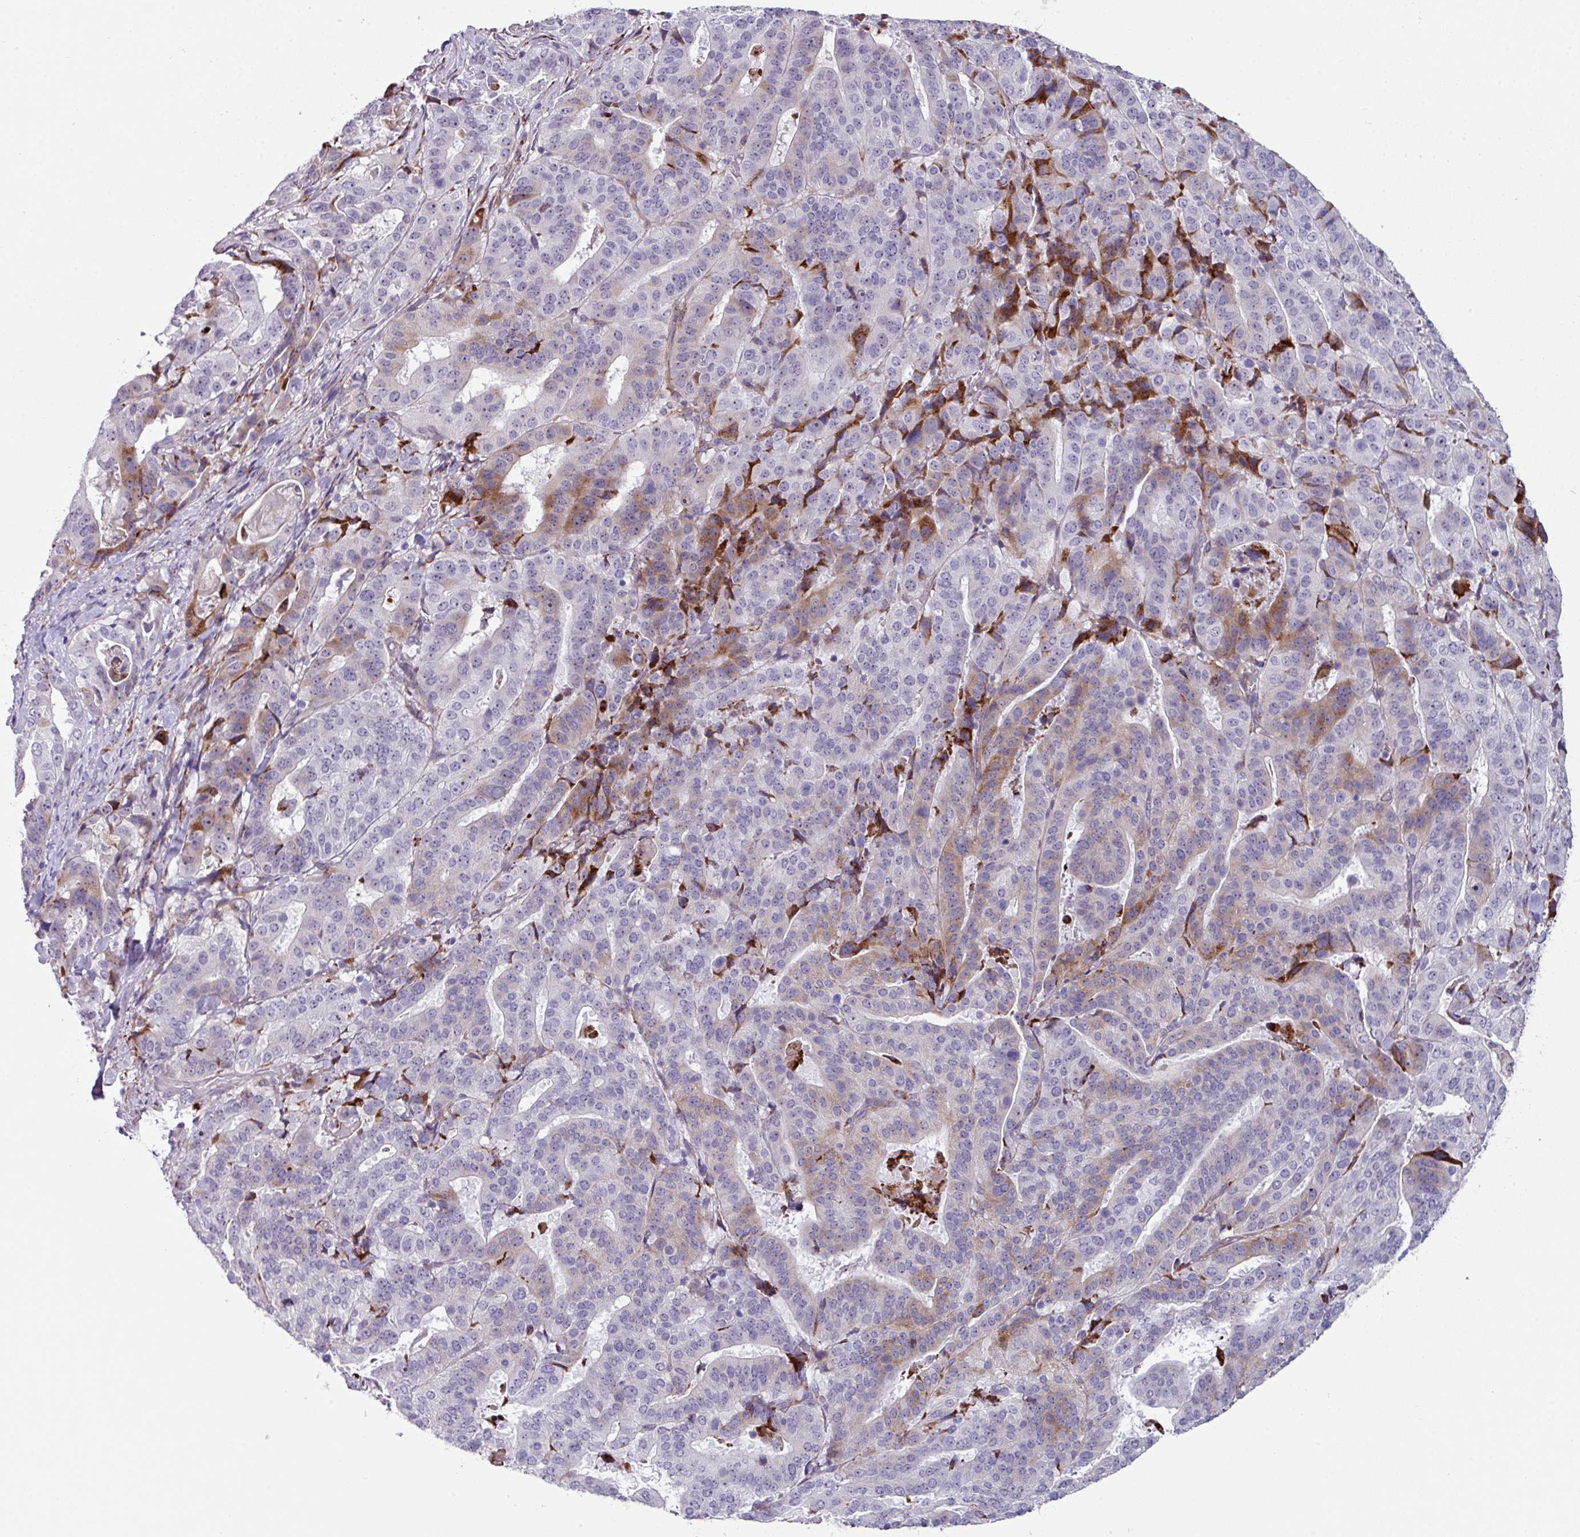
{"staining": {"intensity": "moderate", "quantity": "<25%", "location": "cytoplasmic/membranous"}, "tissue": "stomach cancer", "cell_type": "Tumor cells", "image_type": "cancer", "snomed": [{"axis": "morphology", "description": "Adenocarcinoma, NOS"}, {"axis": "topography", "description": "Stomach"}], "caption": "The immunohistochemical stain shows moderate cytoplasmic/membranous positivity in tumor cells of stomach cancer tissue.", "gene": "BMS1", "patient": {"sex": "male", "age": 48}}